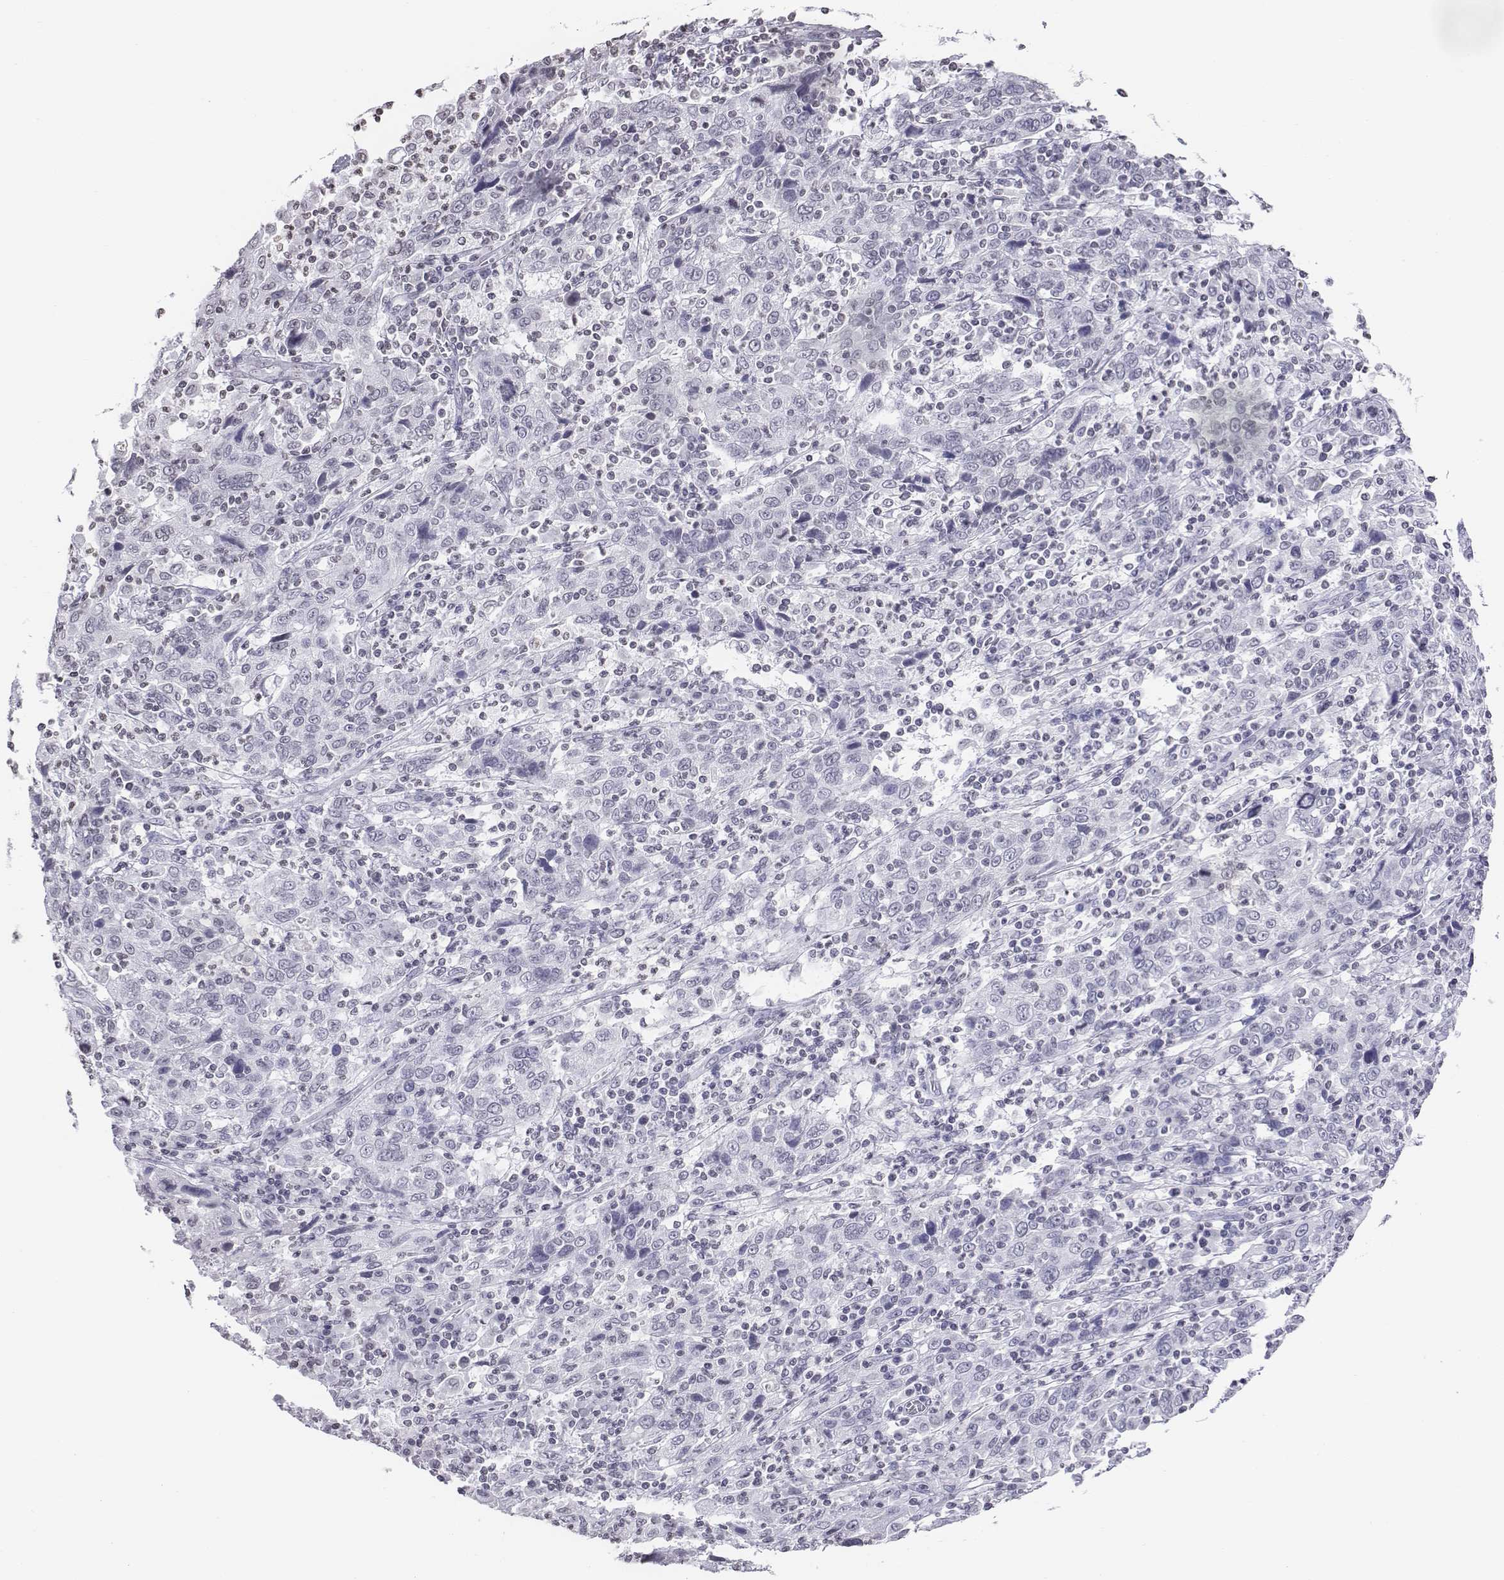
{"staining": {"intensity": "negative", "quantity": "none", "location": "none"}, "tissue": "cervical cancer", "cell_type": "Tumor cells", "image_type": "cancer", "snomed": [{"axis": "morphology", "description": "Squamous cell carcinoma, NOS"}, {"axis": "topography", "description": "Cervix"}], "caption": "Immunohistochemistry micrograph of human cervical squamous cell carcinoma stained for a protein (brown), which shows no expression in tumor cells. (DAB (3,3'-diaminobenzidine) immunohistochemistry (IHC) with hematoxylin counter stain).", "gene": "BARHL1", "patient": {"sex": "female", "age": 46}}